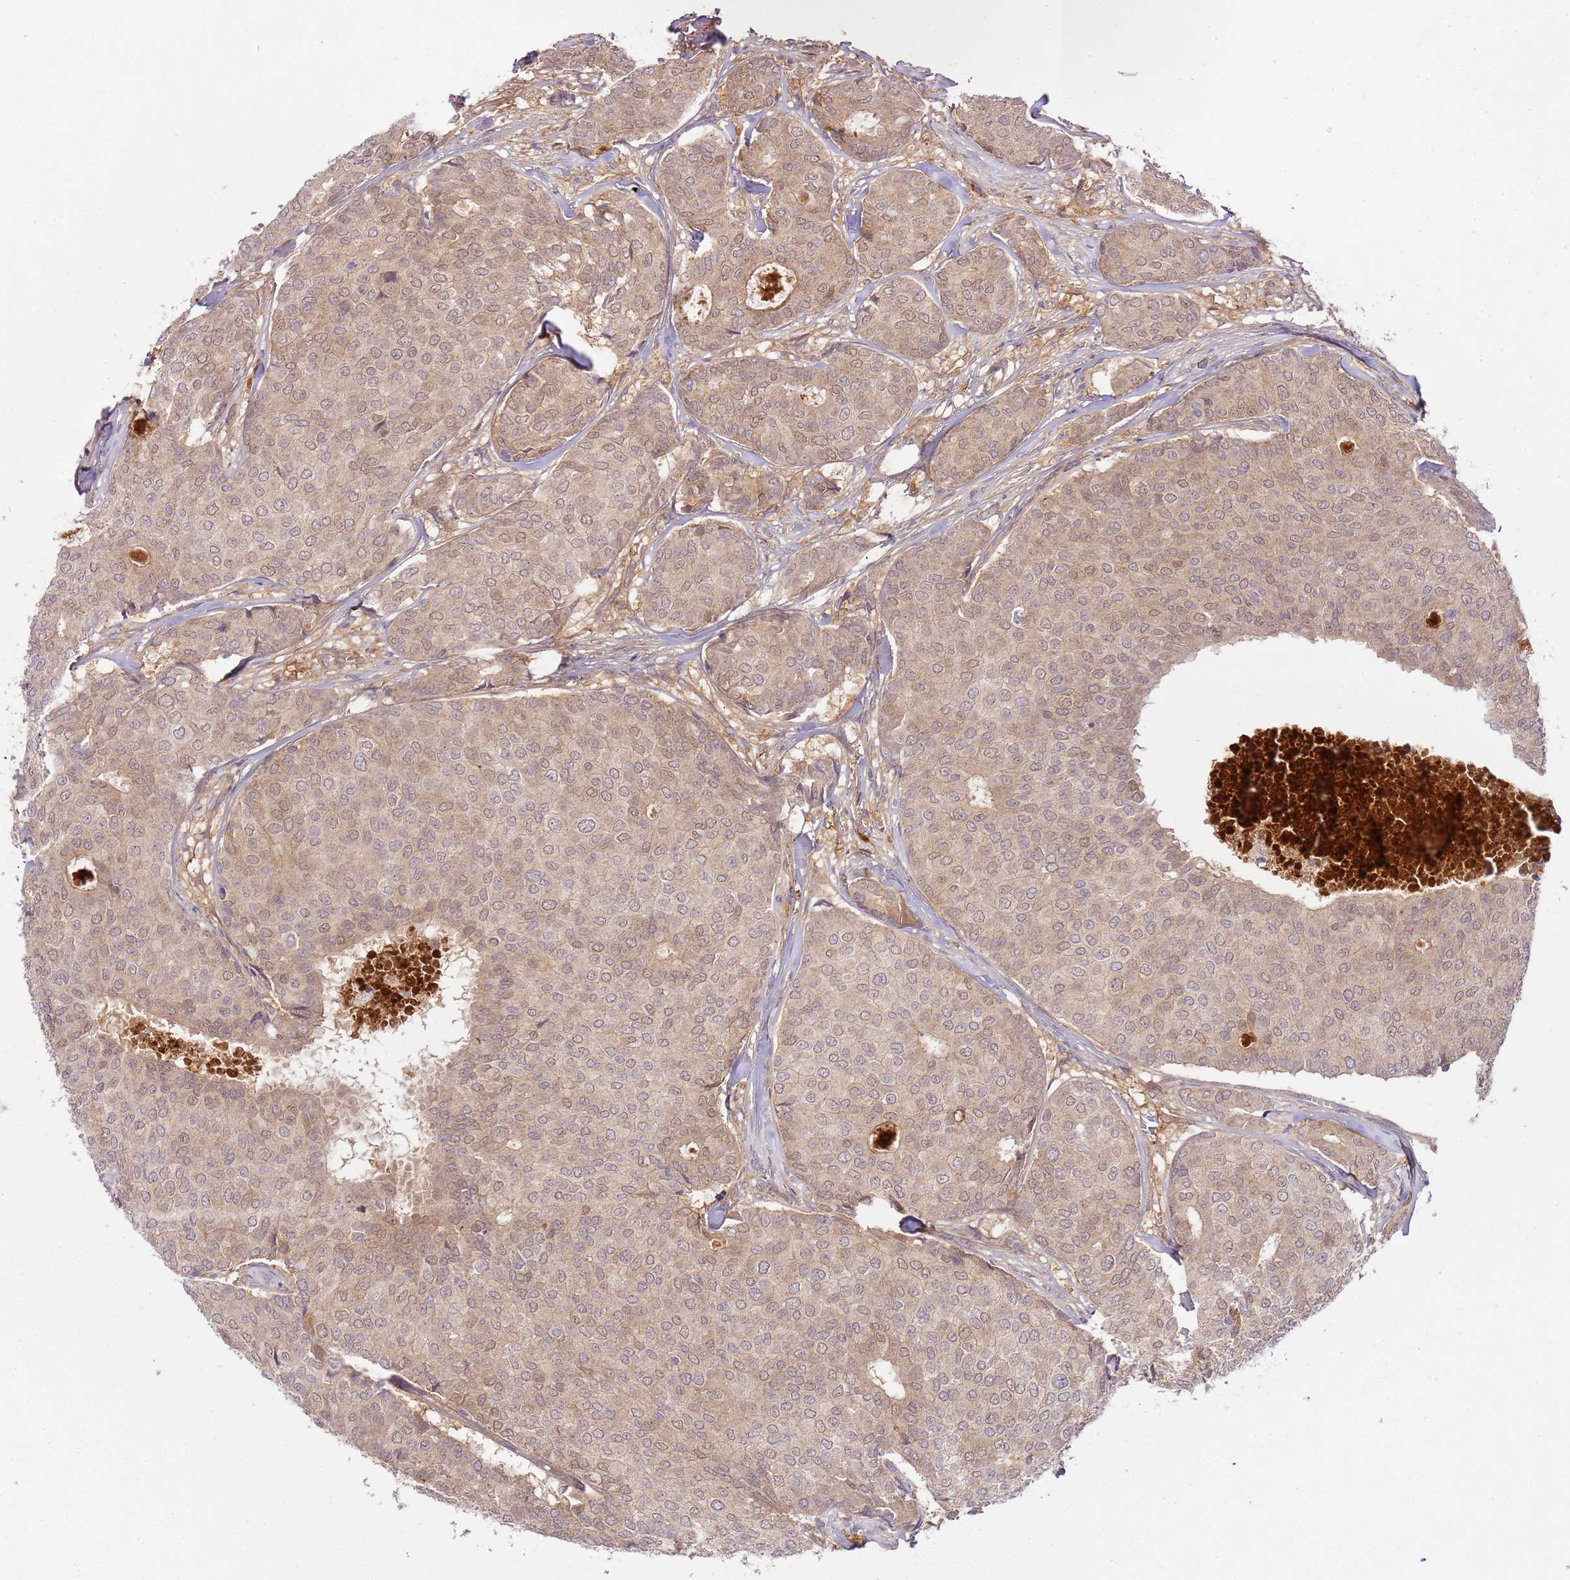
{"staining": {"intensity": "moderate", "quantity": ">75%", "location": "cytoplasmic/membranous,nuclear"}, "tissue": "breast cancer", "cell_type": "Tumor cells", "image_type": "cancer", "snomed": [{"axis": "morphology", "description": "Duct carcinoma"}, {"axis": "topography", "description": "Breast"}], "caption": "IHC histopathology image of invasive ductal carcinoma (breast) stained for a protein (brown), which reveals medium levels of moderate cytoplasmic/membranous and nuclear staining in about >75% of tumor cells.", "gene": "C8G", "patient": {"sex": "female", "age": 75}}